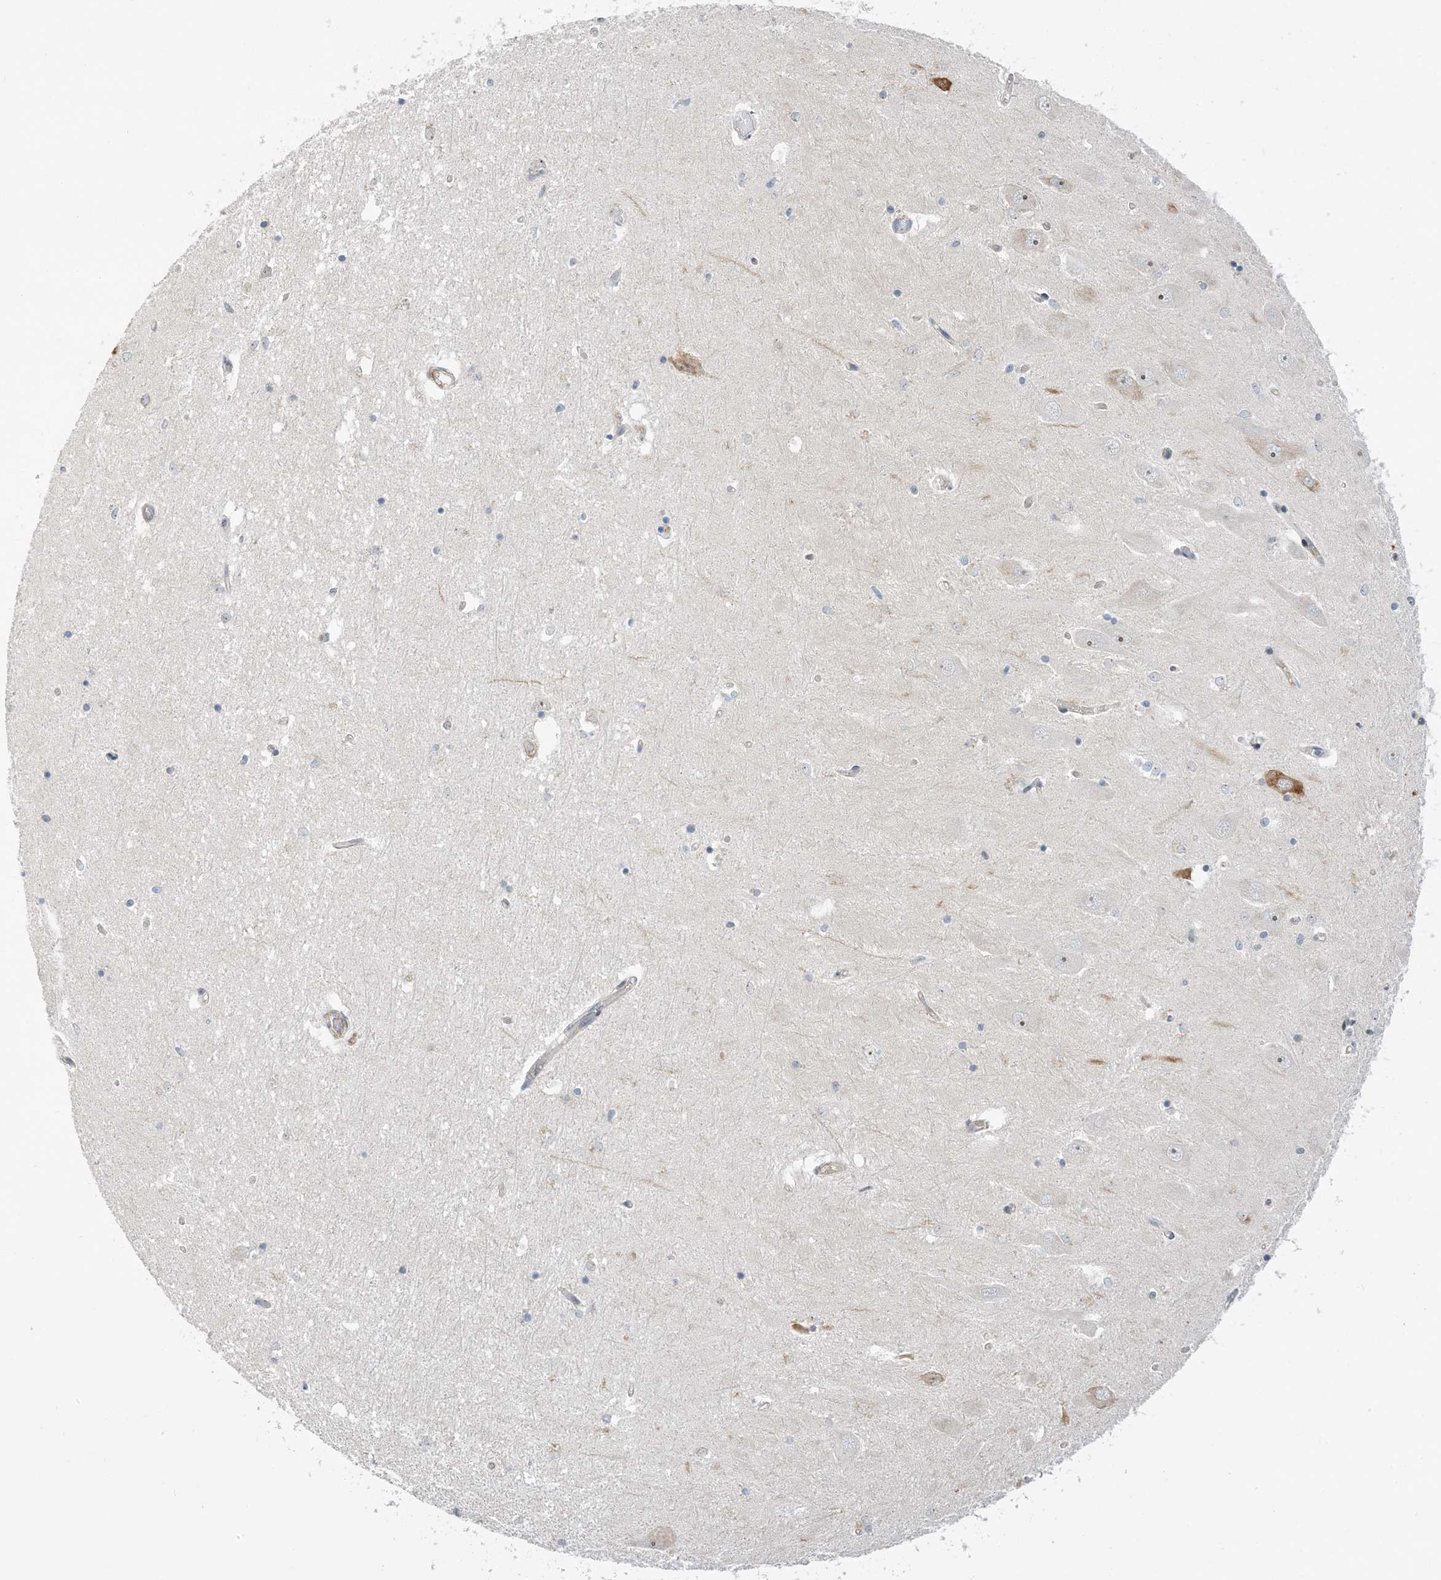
{"staining": {"intensity": "negative", "quantity": "none", "location": "none"}, "tissue": "hippocampus", "cell_type": "Glial cells", "image_type": "normal", "snomed": [{"axis": "morphology", "description": "Normal tissue, NOS"}, {"axis": "topography", "description": "Hippocampus"}], "caption": "Glial cells show no significant protein staining in benign hippocampus.", "gene": "IL36B", "patient": {"sex": "male", "age": 45}}